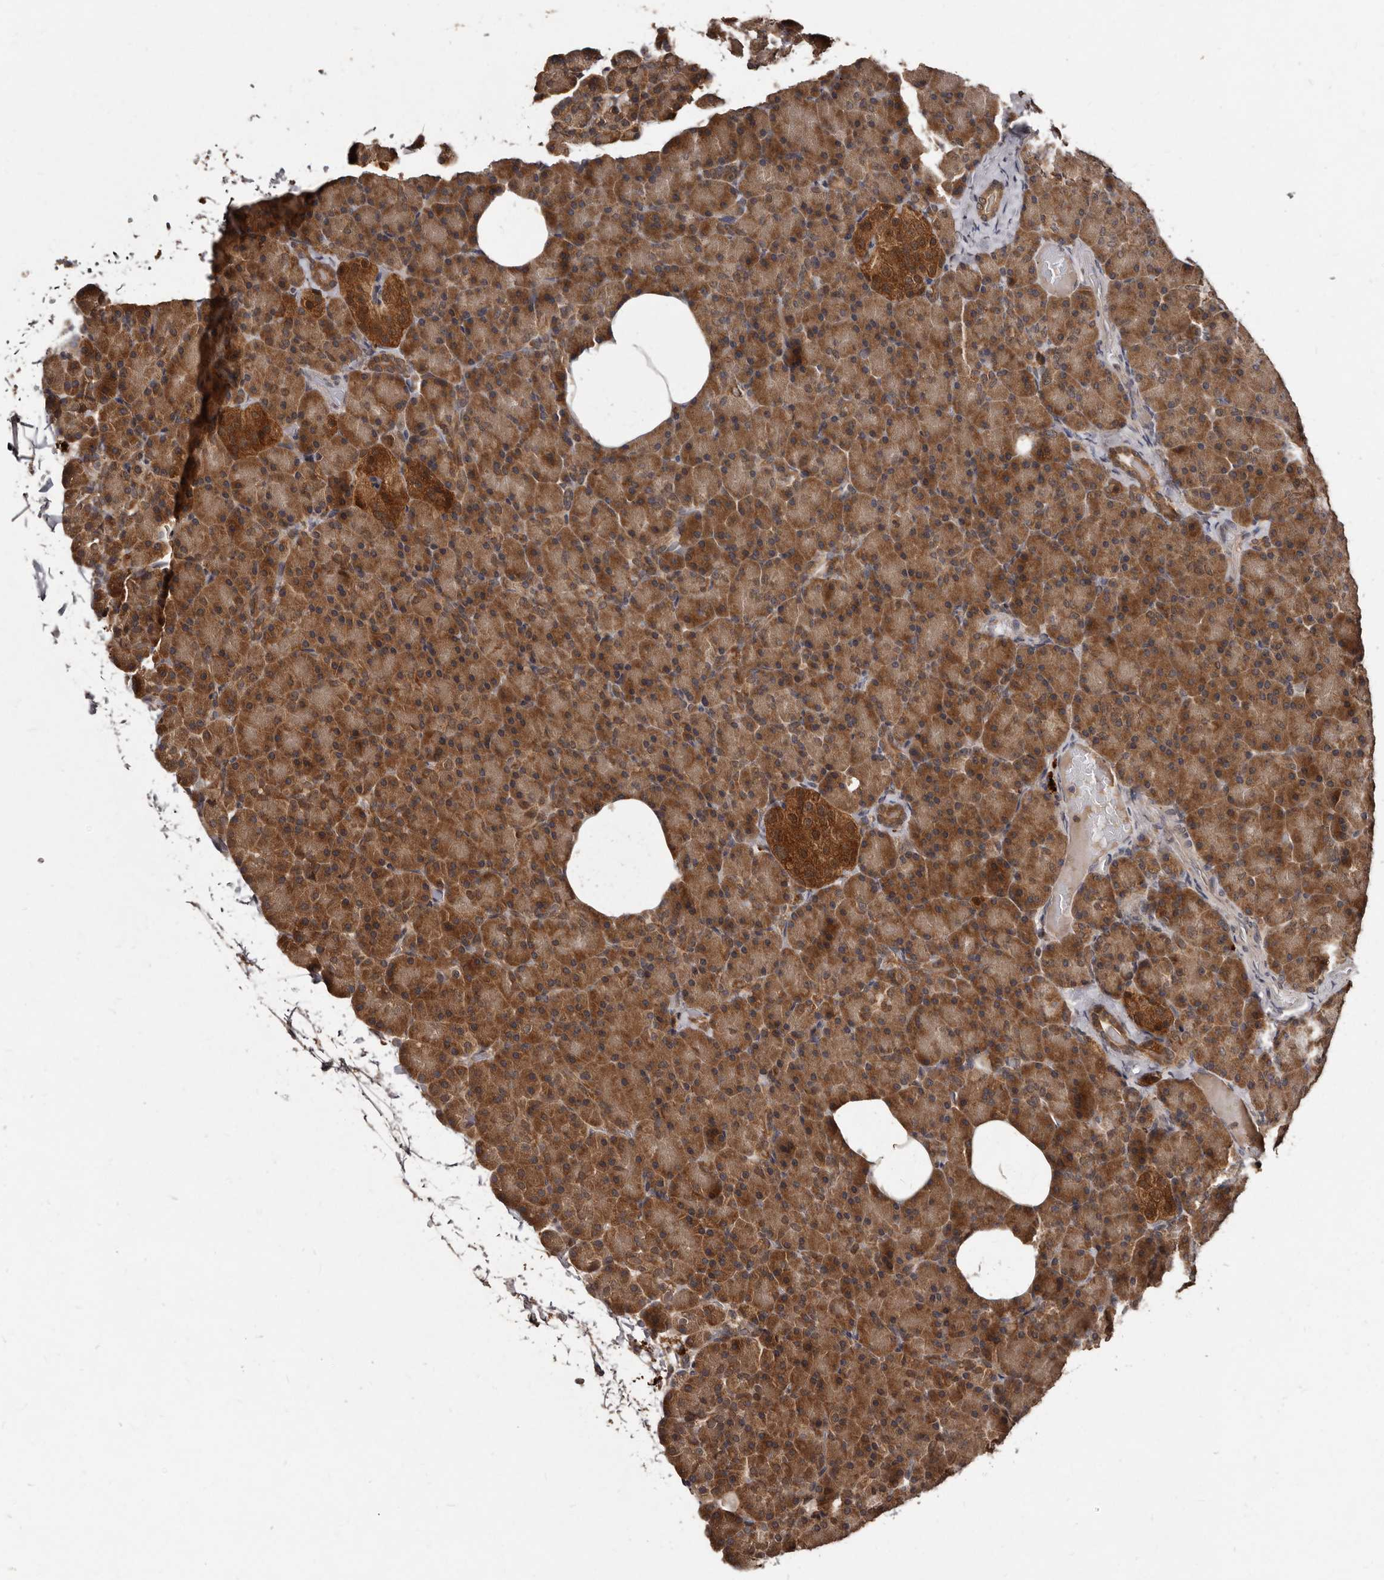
{"staining": {"intensity": "moderate", "quantity": ">75%", "location": "cytoplasmic/membranous"}, "tissue": "pancreas", "cell_type": "Exocrine glandular cells", "image_type": "normal", "snomed": [{"axis": "morphology", "description": "Normal tissue, NOS"}, {"axis": "topography", "description": "Pancreas"}], "caption": "IHC of unremarkable pancreas reveals medium levels of moderate cytoplasmic/membranous positivity in about >75% of exocrine glandular cells. Immunohistochemistry stains the protein of interest in brown and the nuclei are stained blue.", "gene": "PMVK", "patient": {"sex": "female", "age": 43}}